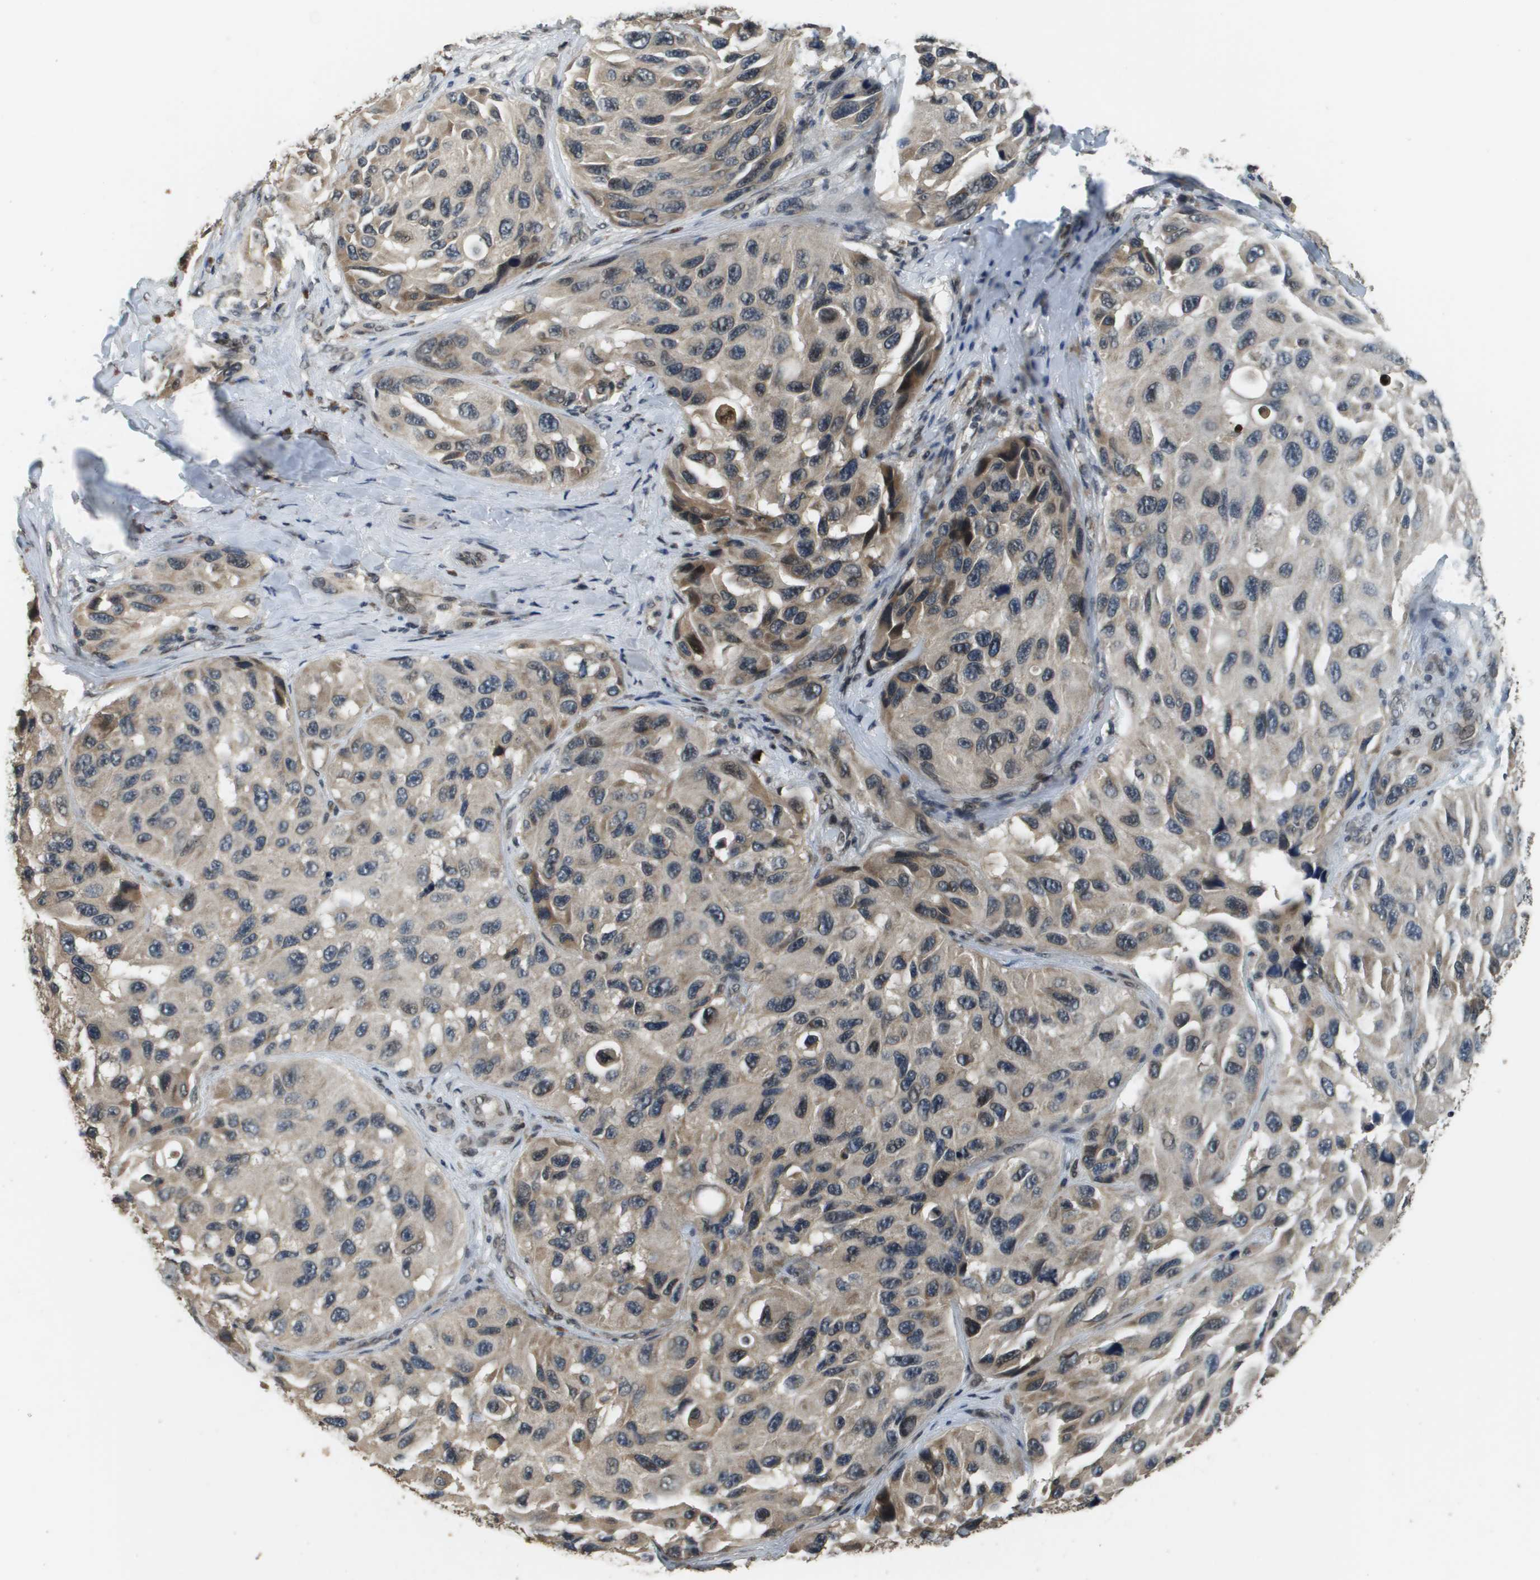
{"staining": {"intensity": "weak", "quantity": "25%-75%", "location": "cytoplasmic/membranous,nuclear"}, "tissue": "melanoma", "cell_type": "Tumor cells", "image_type": "cancer", "snomed": [{"axis": "morphology", "description": "Malignant melanoma, NOS"}, {"axis": "topography", "description": "Skin"}], "caption": "Immunohistochemical staining of melanoma shows low levels of weak cytoplasmic/membranous and nuclear protein expression in approximately 25%-75% of tumor cells.", "gene": "FANCC", "patient": {"sex": "female", "age": 73}}